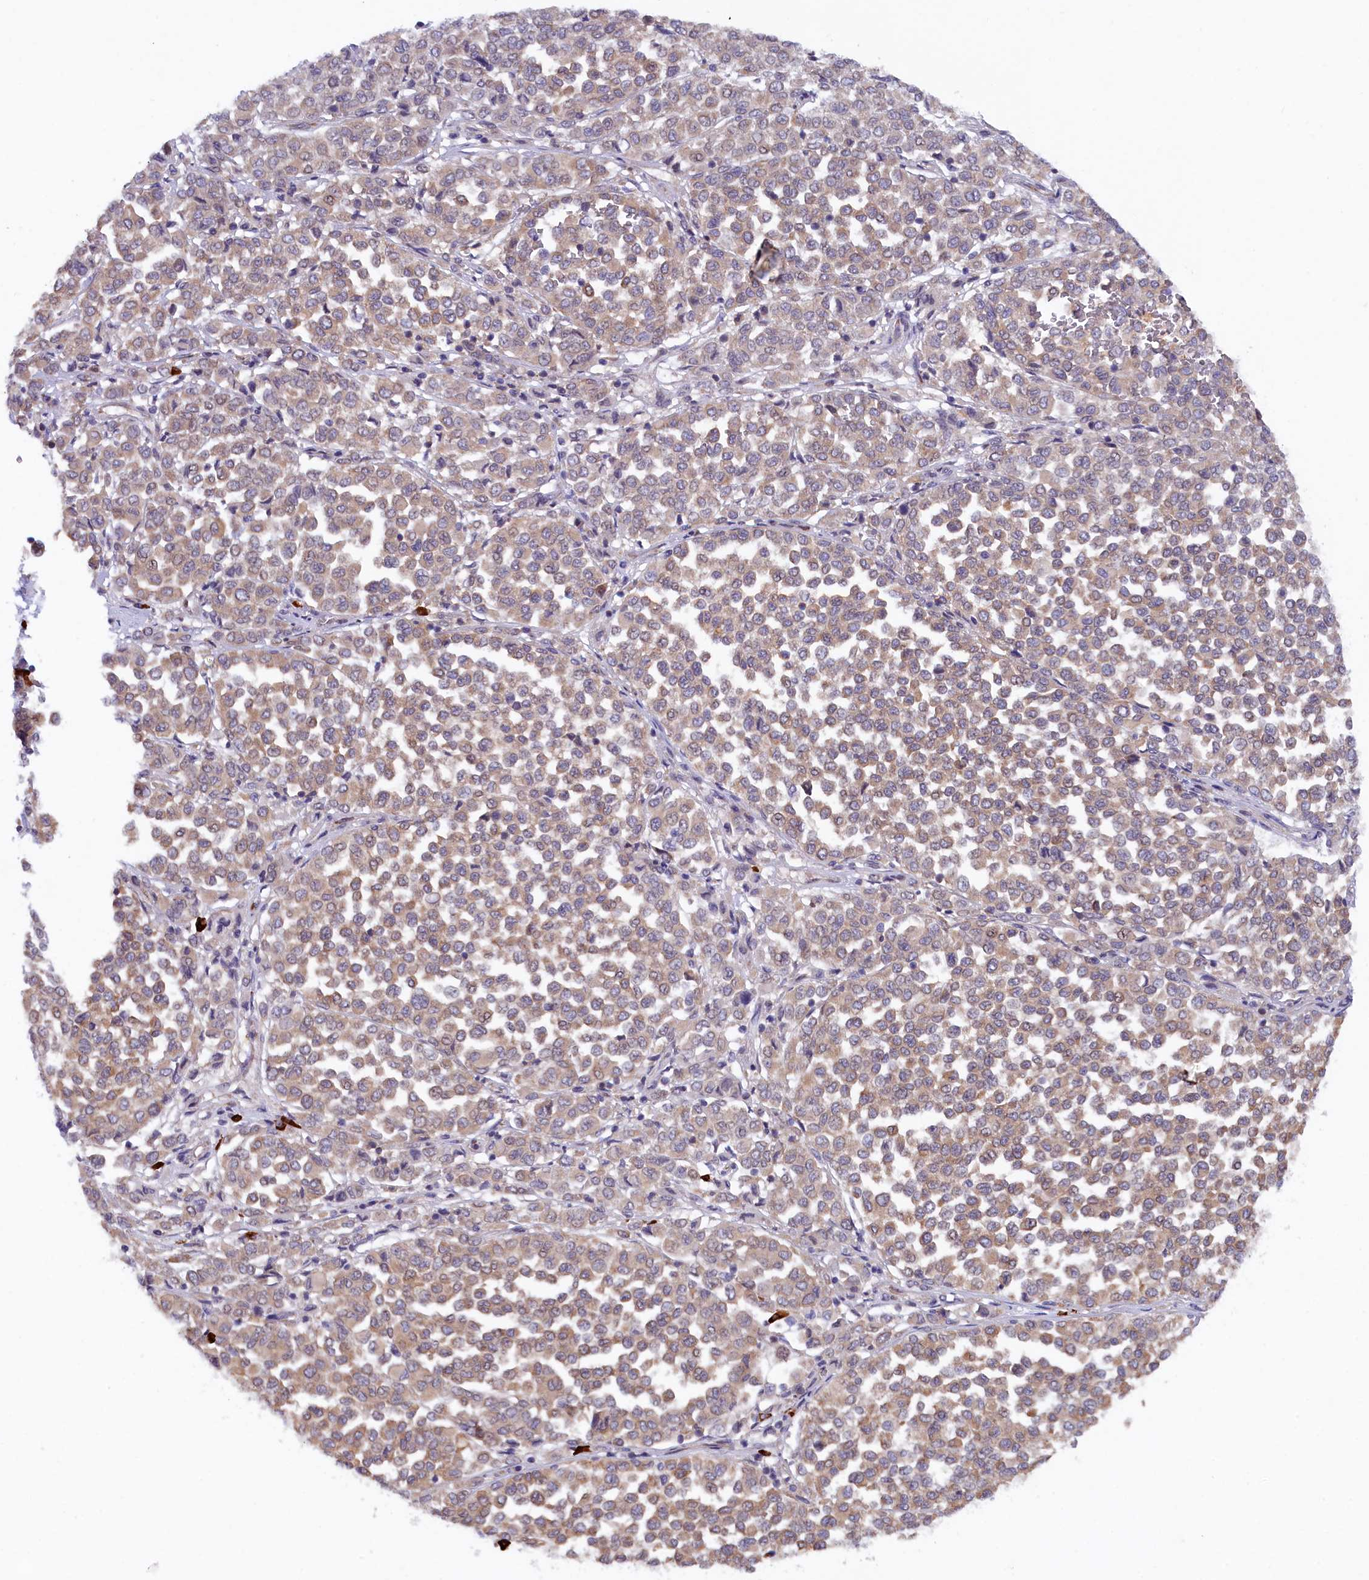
{"staining": {"intensity": "weak", "quantity": ">75%", "location": "cytoplasmic/membranous"}, "tissue": "melanoma", "cell_type": "Tumor cells", "image_type": "cancer", "snomed": [{"axis": "morphology", "description": "Malignant melanoma, Metastatic site"}, {"axis": "topography", "description": "Pancreas"}], "caption": "Immunohistochemical staining of human melanoma reveals low levels of weak cytoplasmic/membranous protein expression in about >75% of tumor cells.", "gene": "JPT2", "patient": {"sex": "female", "age": 30}}